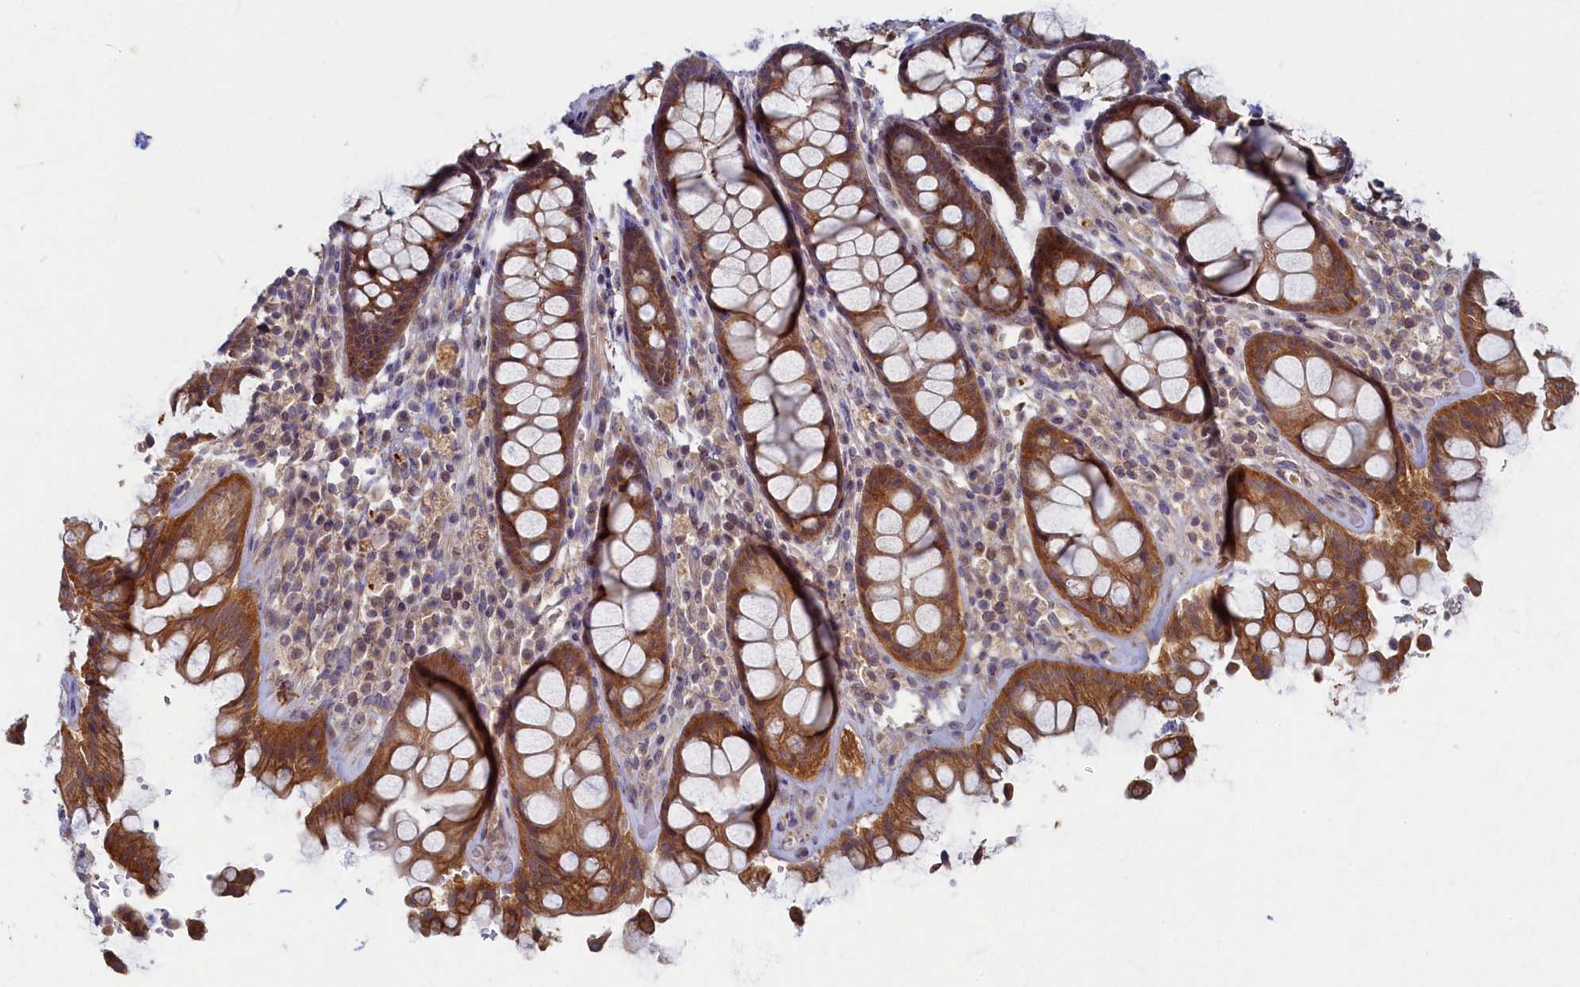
{"staining": {"intensity": "moderate", "quantity": ">75%", "location": "cytoplasmic/membranous"}, "tissue": "rectum", "cell_type": "Glandular cells", "image_type": "normal", "snomed": [{"axis": "morphology", "description": "Normal tissue, NOS"}, {"axis": "topography", "description": "Rectum"}], "caption": "Immunohistochemical staining of unremarkable human rectum shows medium levels of moderate cytoplasmic/membranous expression in about >75% of glandular cells.", "gene": "WDR59", "patient": {"sex": "male", "age": 64}}